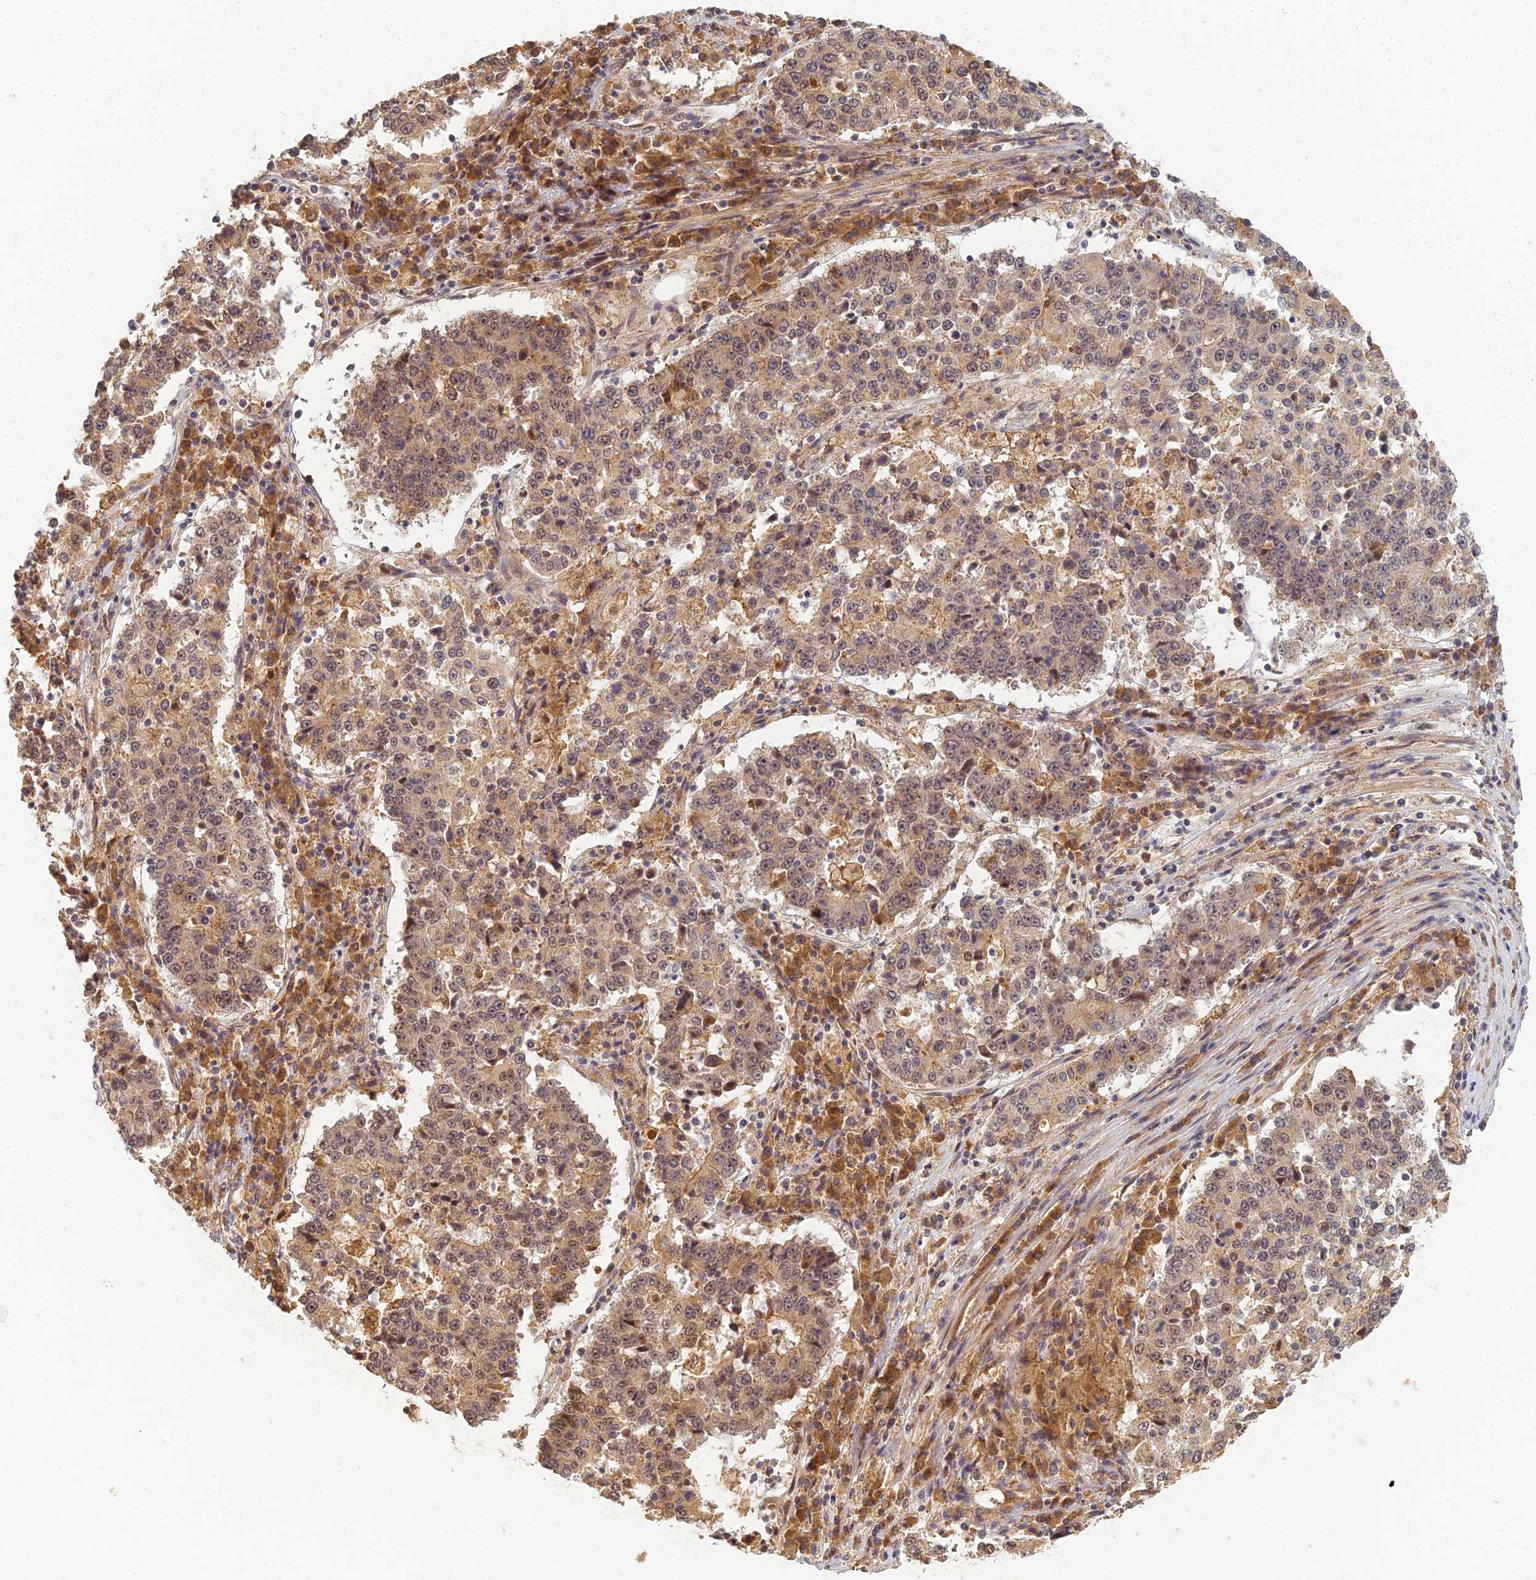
{"staining": {"intensity": "weak", "quantity": ">75%", "location": "cytoplasmic/membranous"}, "tissue": "stomach cancer", "cell_type": "Tumor cells", "image_type": "cancer", "snomed": [{"axis": "morphology", "description": "Adenocarcinoma, NOS"}, {"axis": "topography", "description": "Stomach"}], "caption": "Stomach adenocarcinoma was stained to show a protein in brown. There is low levels of weak cytoplasmic/membranous expression in approximately >75% of tumor cells.", "gene": "RGL3", "patient": {"sex": "male", "age": 59}}